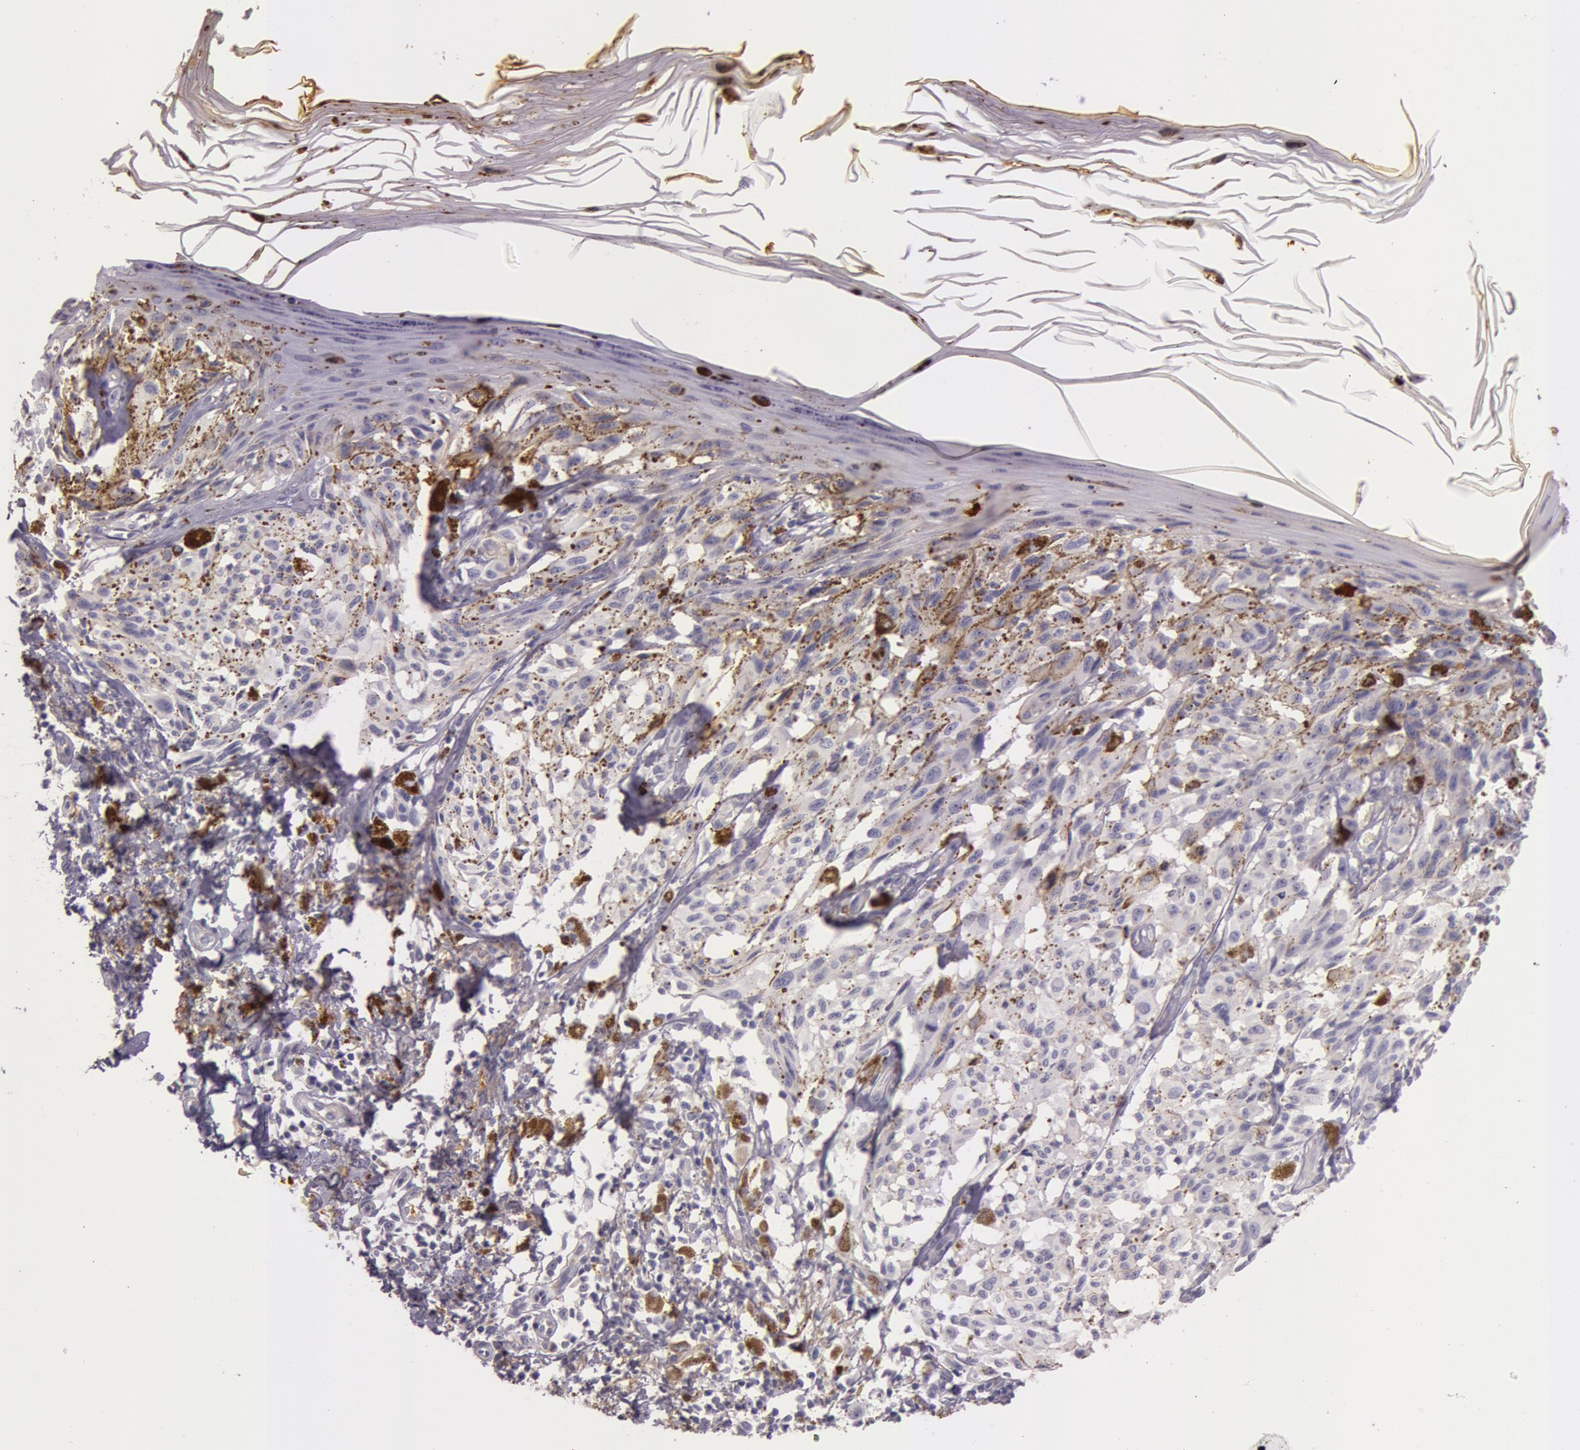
{"staining": {"intensity": "negative", "quantity": "none", "location": "none"}, "tissue": "melanoma", "cell_type": "Tumor cells", "image_type": "cancer", "snomed": [{"axis": "morphology", "description": "Malignant melanoma, NOS"}, {"axis": "topography", "description": "Skin"}], "caption": "Immunohistochemical staining of malignant melanoma reveals no significant expression in tumor cells.", "gene": "C4BPA", "patient": {"sex": "female", "age": 72}}